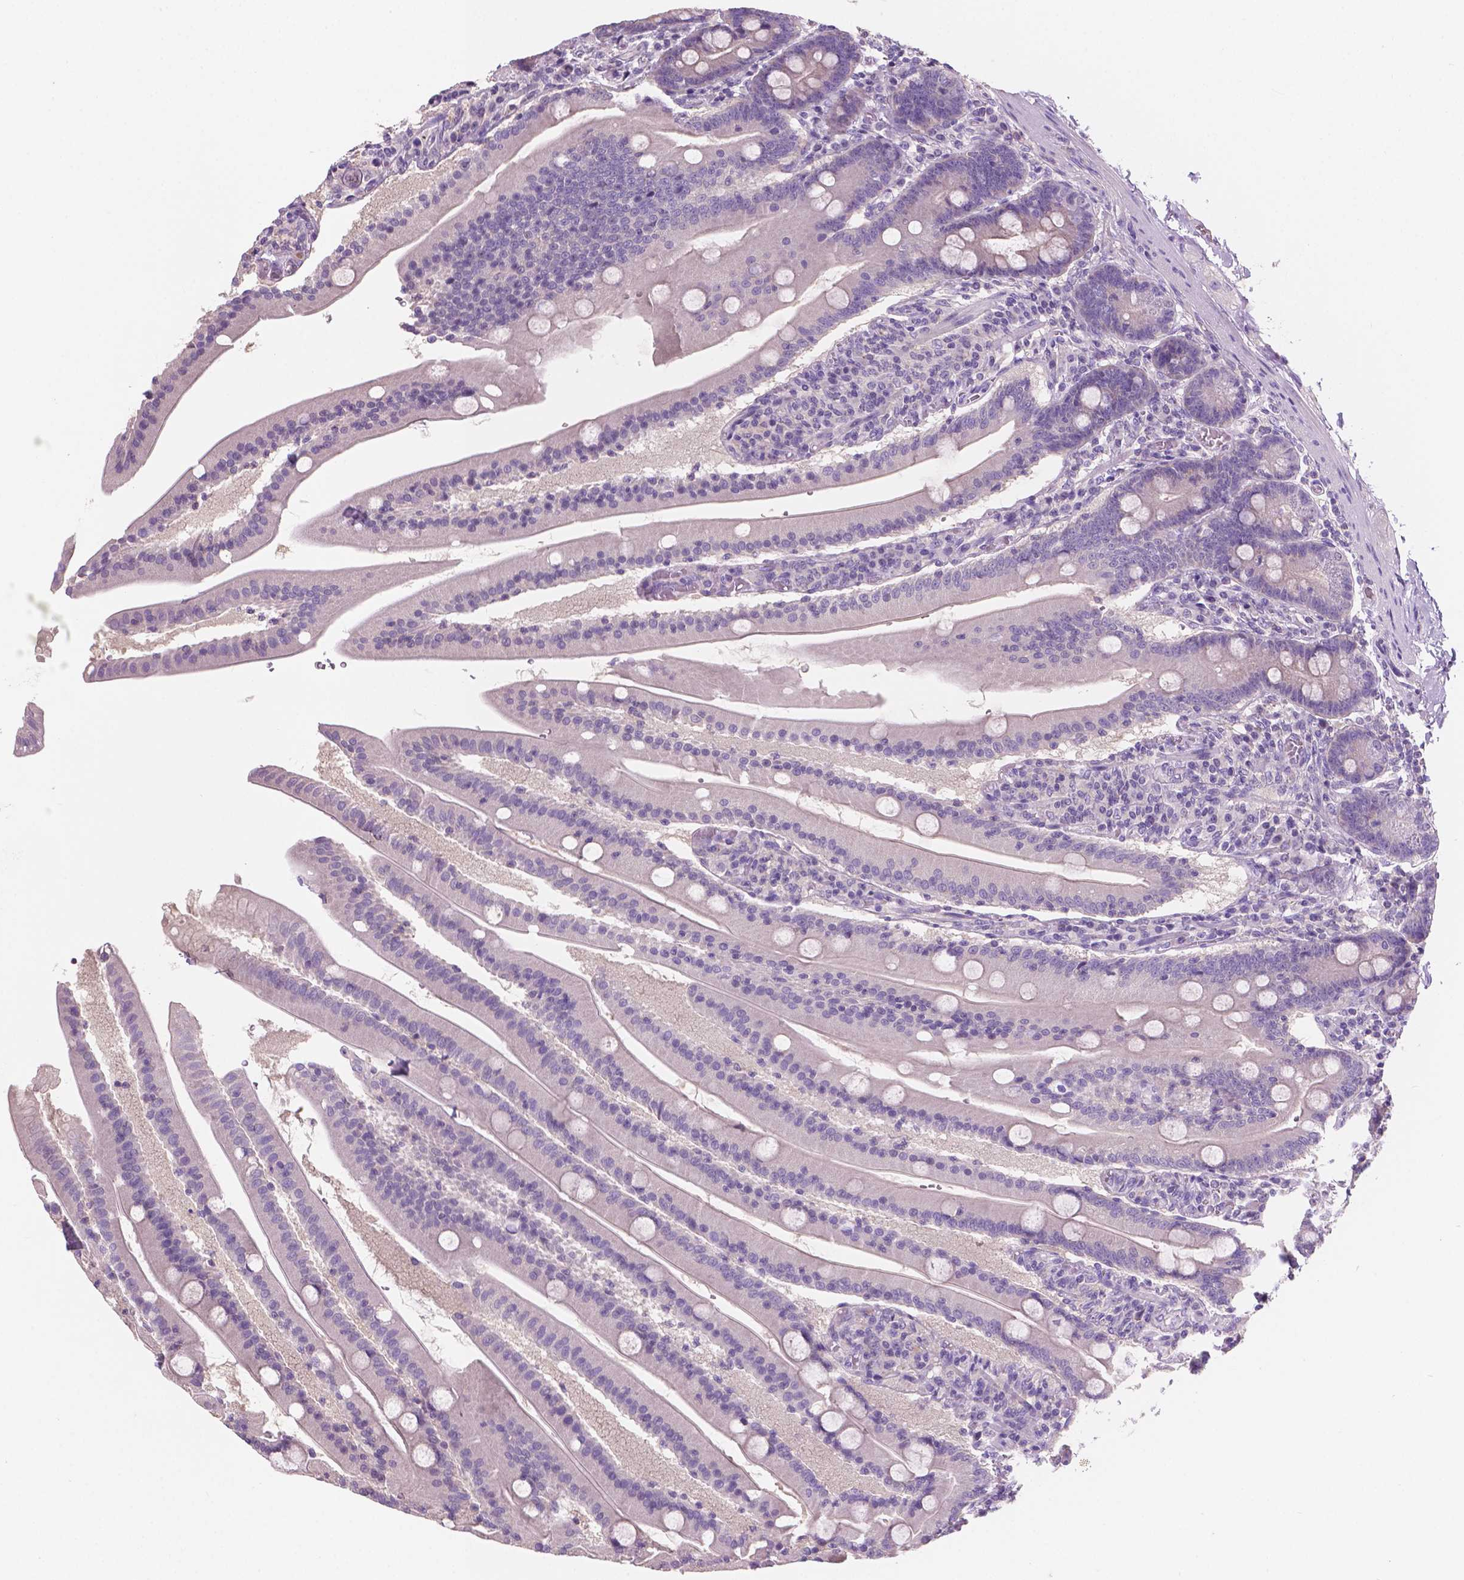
{"staining": {"intensity": "negative", "quantity": "none", "location": "none"}, "tissue": "small intestine", "cell_type": "Glandular cells", "image_type": "normal", "snomed": [{"axis": "morphology", "description": "Normal tissue, NOS"}, {"axis": "topography", "description": "Small intestine"}], "caption": "Glandular cells show no significant staining in normal small intestine. (Stains: DAB (3,3'-diaminobenzidine) immunohistochemistry with hematoxylin counter stain, Microscopy: brightfield microscopy at high magnification).", "gene": "SBSN", "patient": {"sex": "male", "age": 37}}